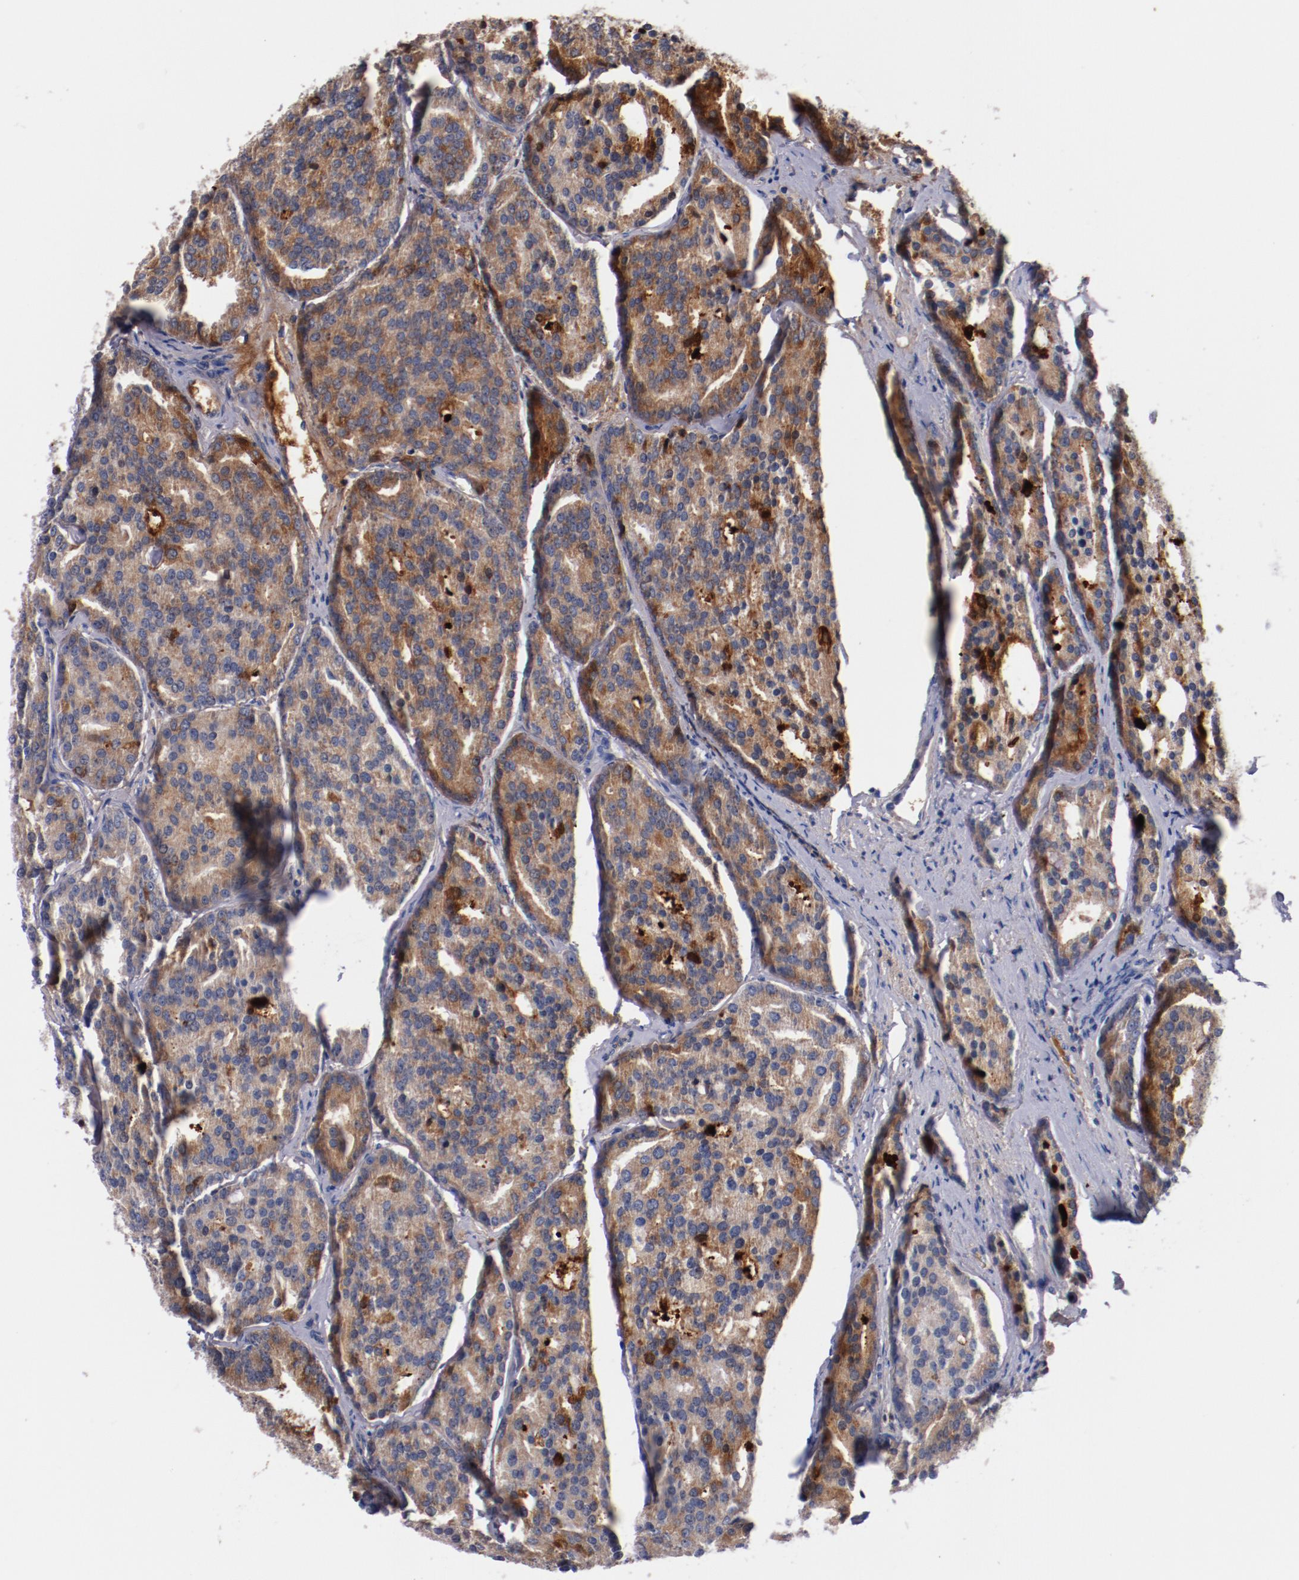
{"staining": {"intensity": "moderate", "quantity": ">75%", "location": "cytoplasmic/membranous"}, "tissue": "prostate cancer", "cell_type": "Tumor cells", "image_type": "cancer", "snomed": [{"axis": "morphology", "description": "Adenocarcinoma, High grade"}, {"axis": "topography", "description": "Prostate"}], "caption": "Immunohistochemistry of human high-grade adenocarcinoma (prostate) exhibits medium levels of moderate cytoplasmic/membranous expression in approximately >75% of tumor cells.", "gene": "CNTNAP2", "patient": {"sex": "male", "age": 64}}